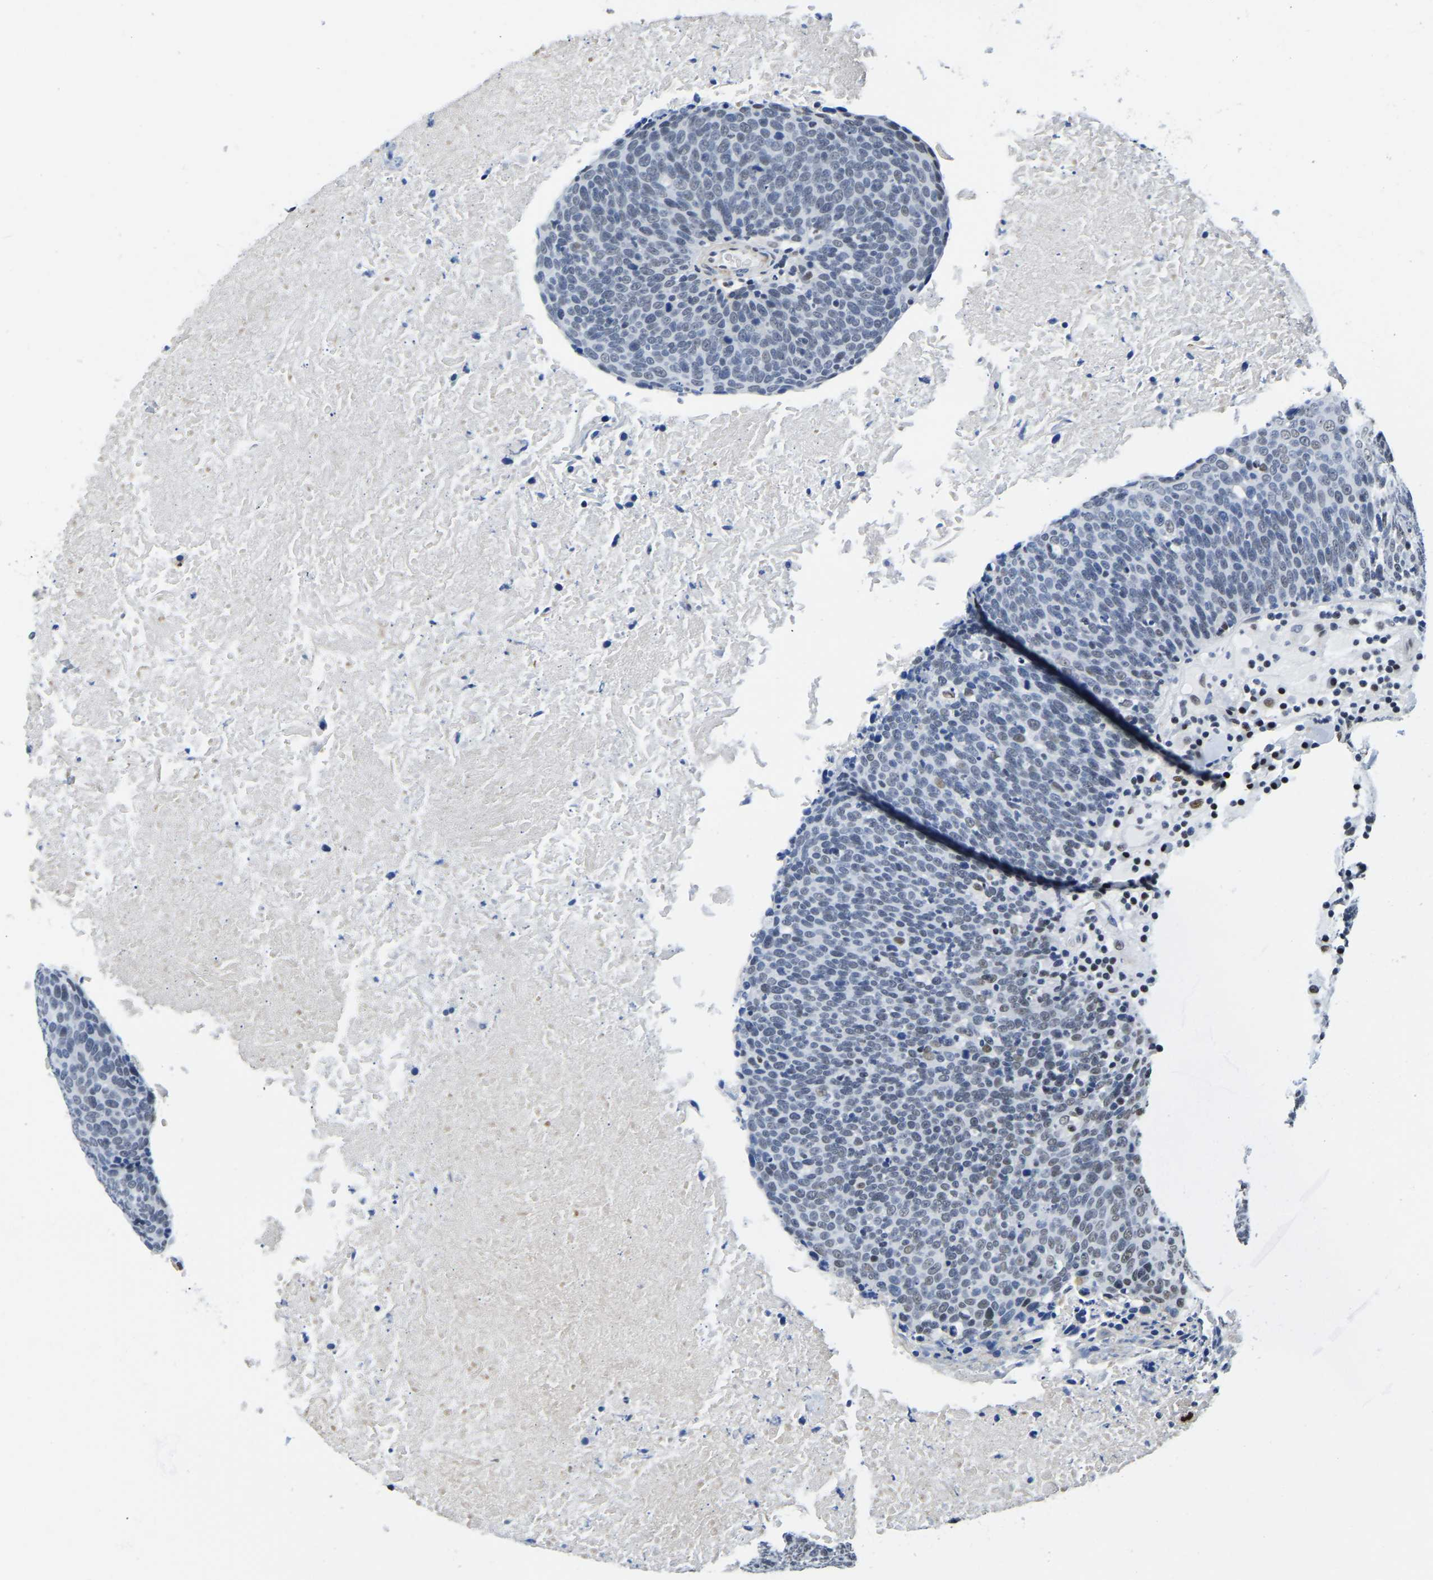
{"staining": {"intensity": "weak", "quantity": "<25%", "location": "nuclear"}, "tissue": "head and neck cancer", "cell_type": "Tumor cells", "image_type": "cancer", "snomed": [{"axis": "morphology", "description": "Squamous cell carcinoma, NOS"}, {"axis": "morphology", "description": "Squamous cell carcinoma, metastatic, NOS"}, {"axis": "topography", "description": "Lymph node"}, {"axis": "topography", "description": "Head-Neck"}], "caption": "This is a histopathology image of immunohistochemistry (IHC) staining of head and neck cancer, which shows no positivity in tumor cells. (Brightfield microscopy of DAB (3,3'-diaminobenzidine) immunohistochemistry (IHC) at high magnification).", "gene": "UBA1", "patient": {"sex": "male", "age": 62}}